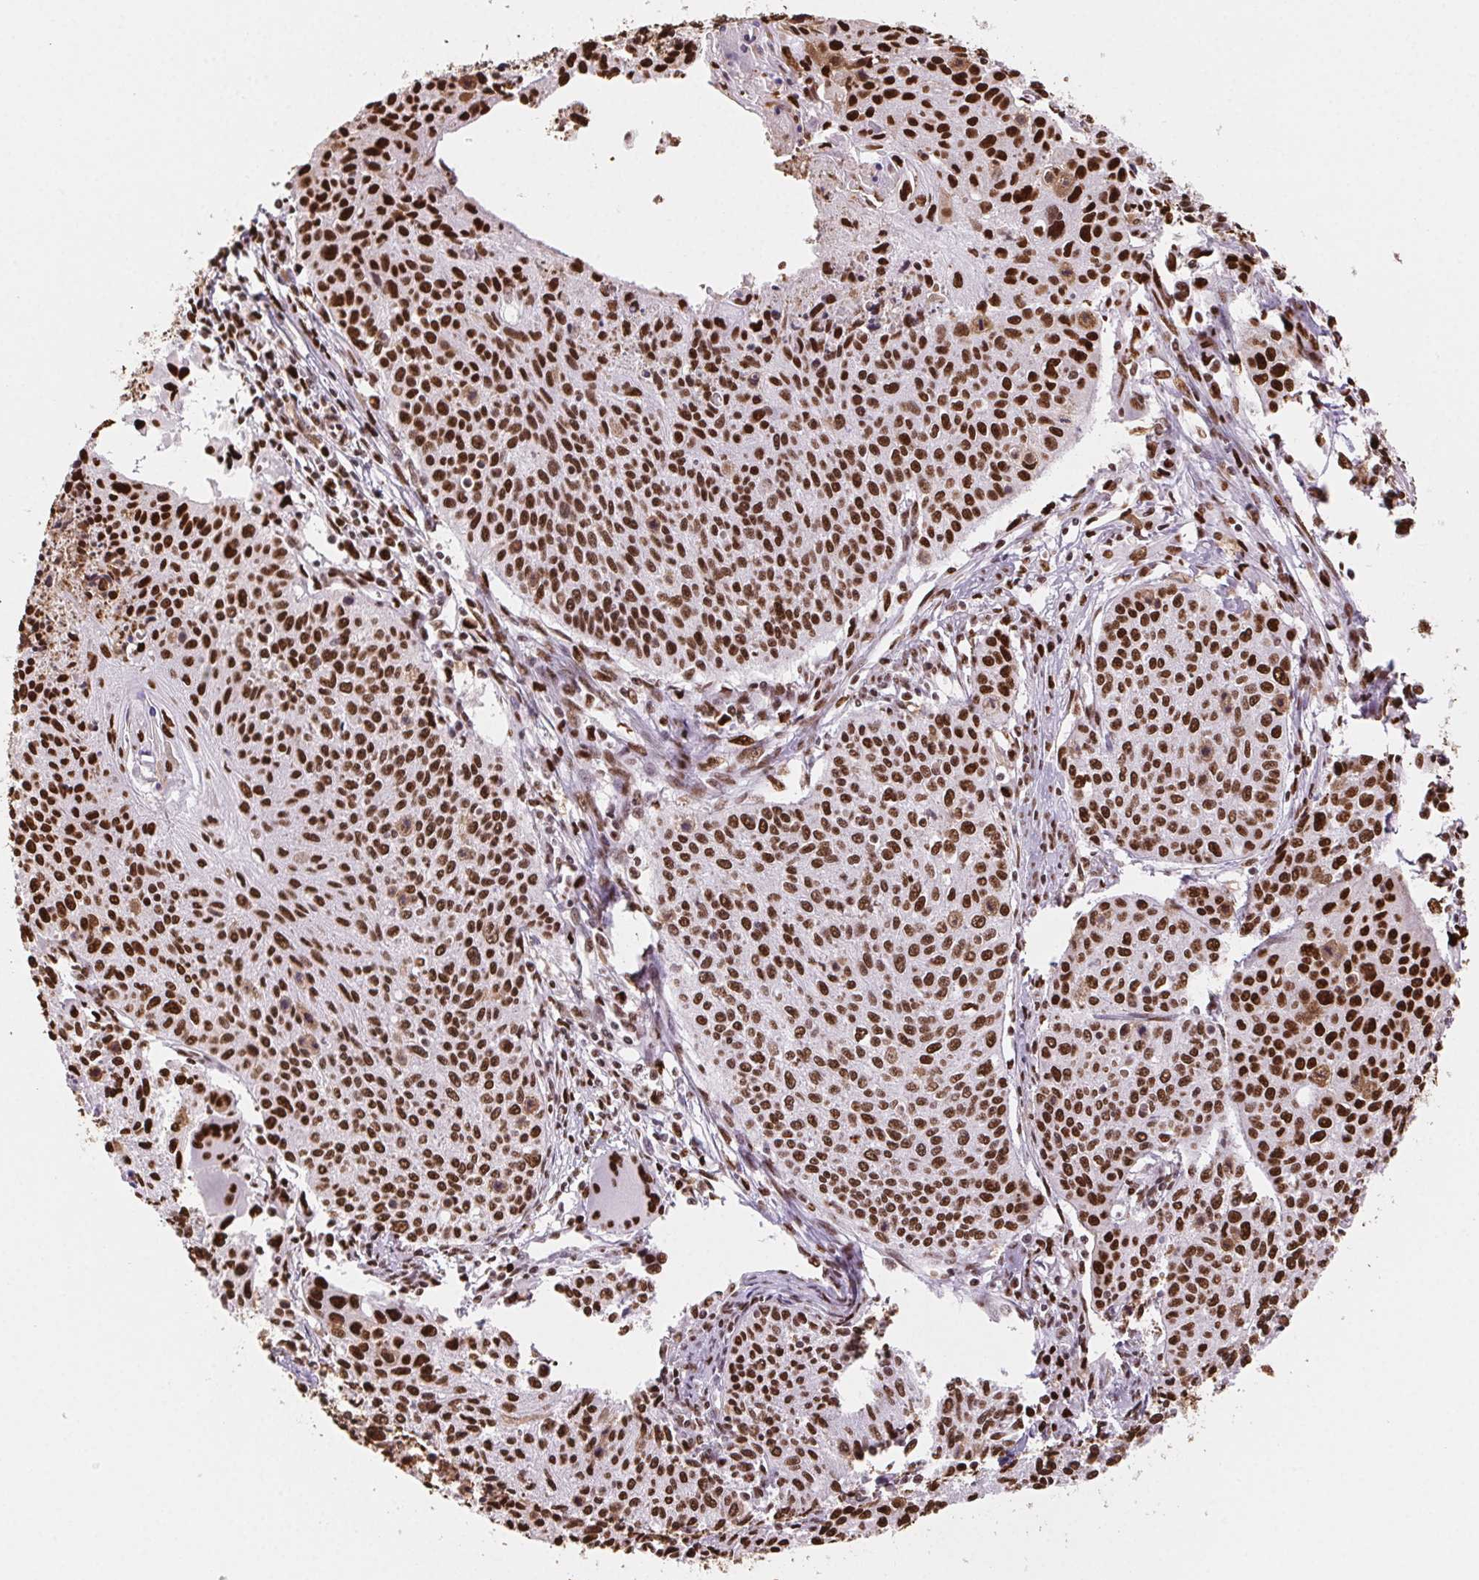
{"staining": {"intensity": "strong", "quantity": ">75%", "location": "nuclear"}, "tissue": "cervical cancer", "cell_type": "Tumor cells", "image_type": "cancer", "snomed": [{"axis": "morphology", "description": "Squamous cell carcinoma, NOS"}, {"axis": "topography", "description": "Cervix"}], "caption": "Protein staining exhibits strong nuclear staining in approximately >75% of tumor cells in cervical cancer (squamous cell carcinoma). (brown staining indicates protein expression, while blue staining denotes nuclei).", "gene": "SET", "patient": {"sex": "female", "age": 38}}